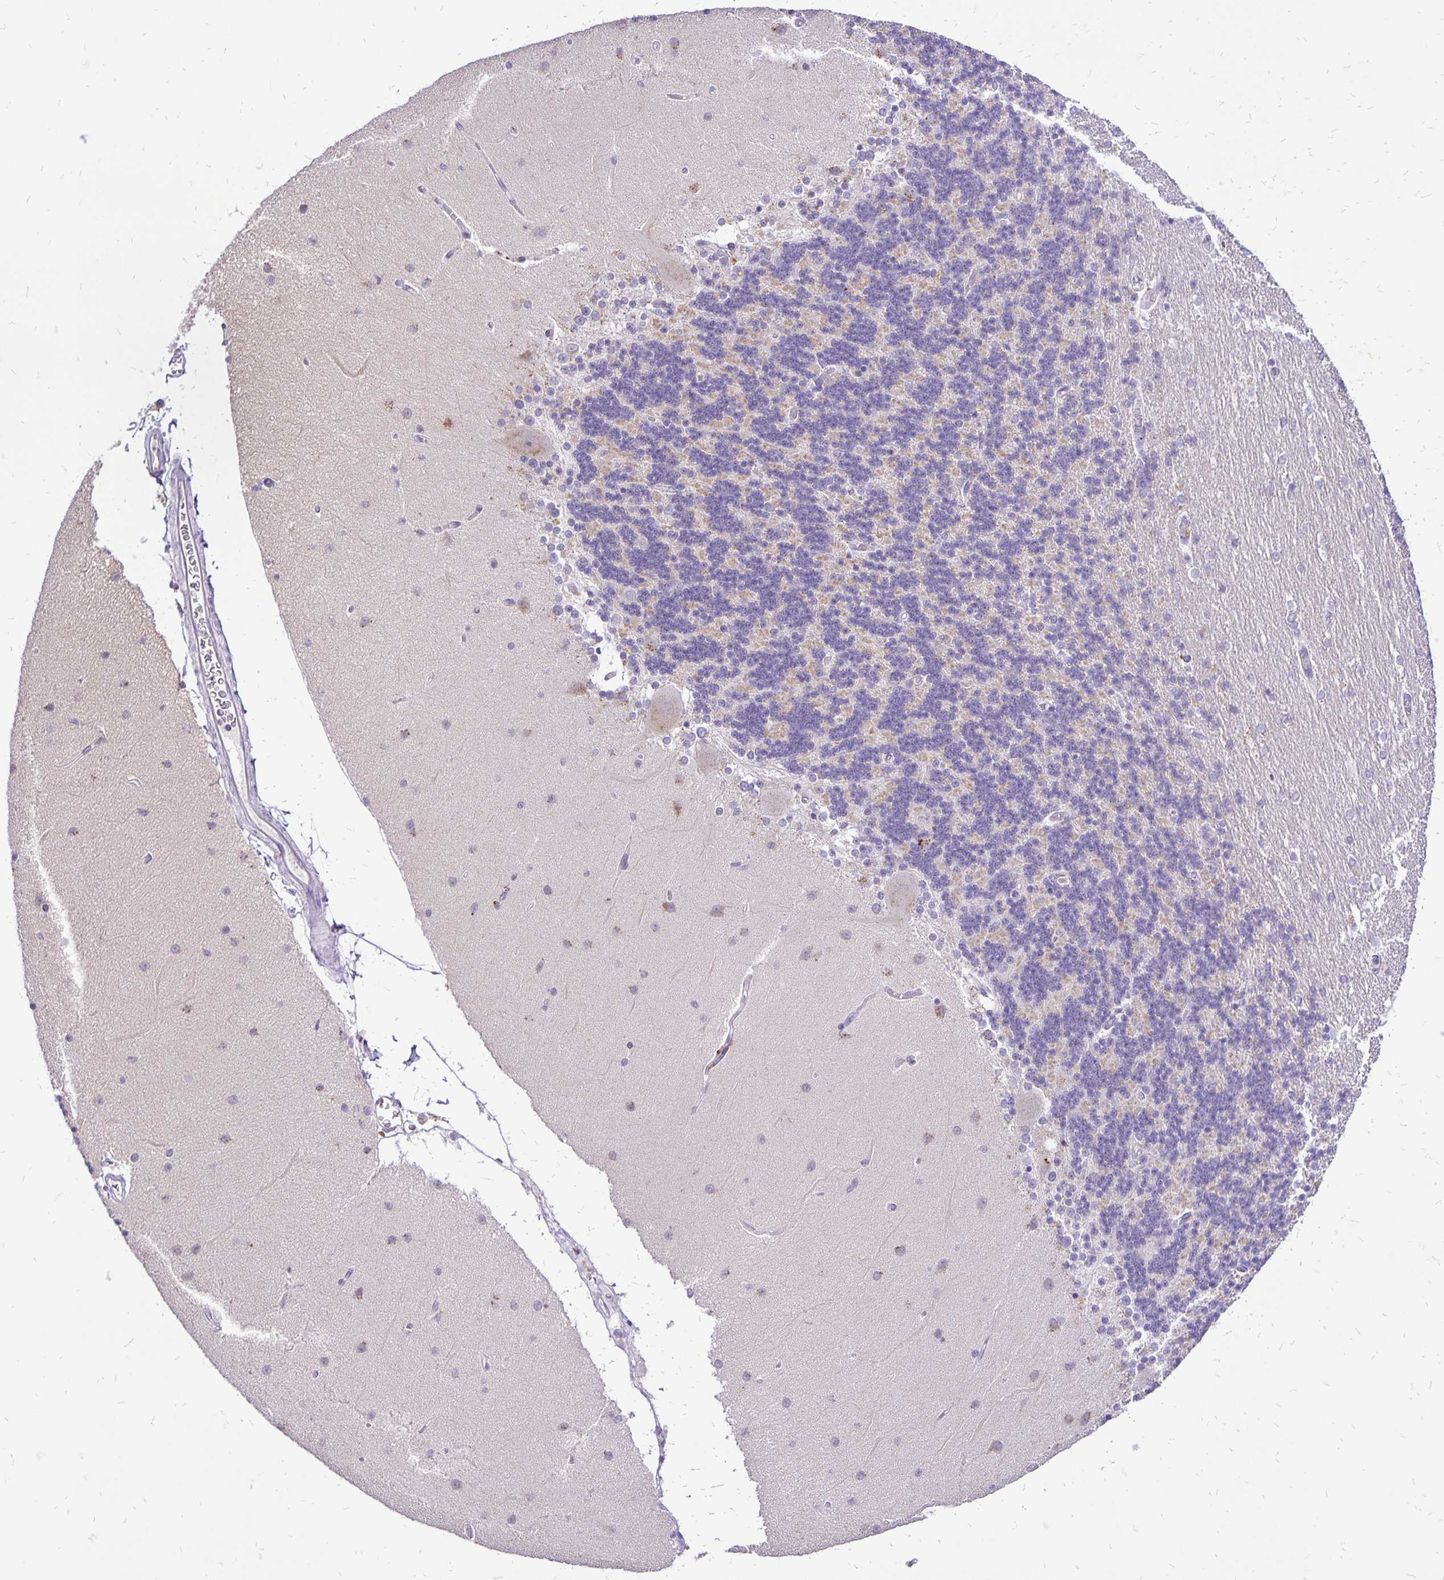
{"staining": {"intensity": "negative", "quantity": "none", "location": "none"}, "tissue": "cerebellum", "cell_type": "Cells in granular layer", "image_type": "normal", "snomed": [{"axis": "morphology", "description": "Normal tissue, NOS"}, {"axis": "topography", "description": "Cerebellum"}], "caption": "Immunohistochemical staining of benign human cerebellum demonstrates no significant positivity in cells in granular layer.", "gene": "EIF5A", "patient": {"sex": "female", "age": 54}}